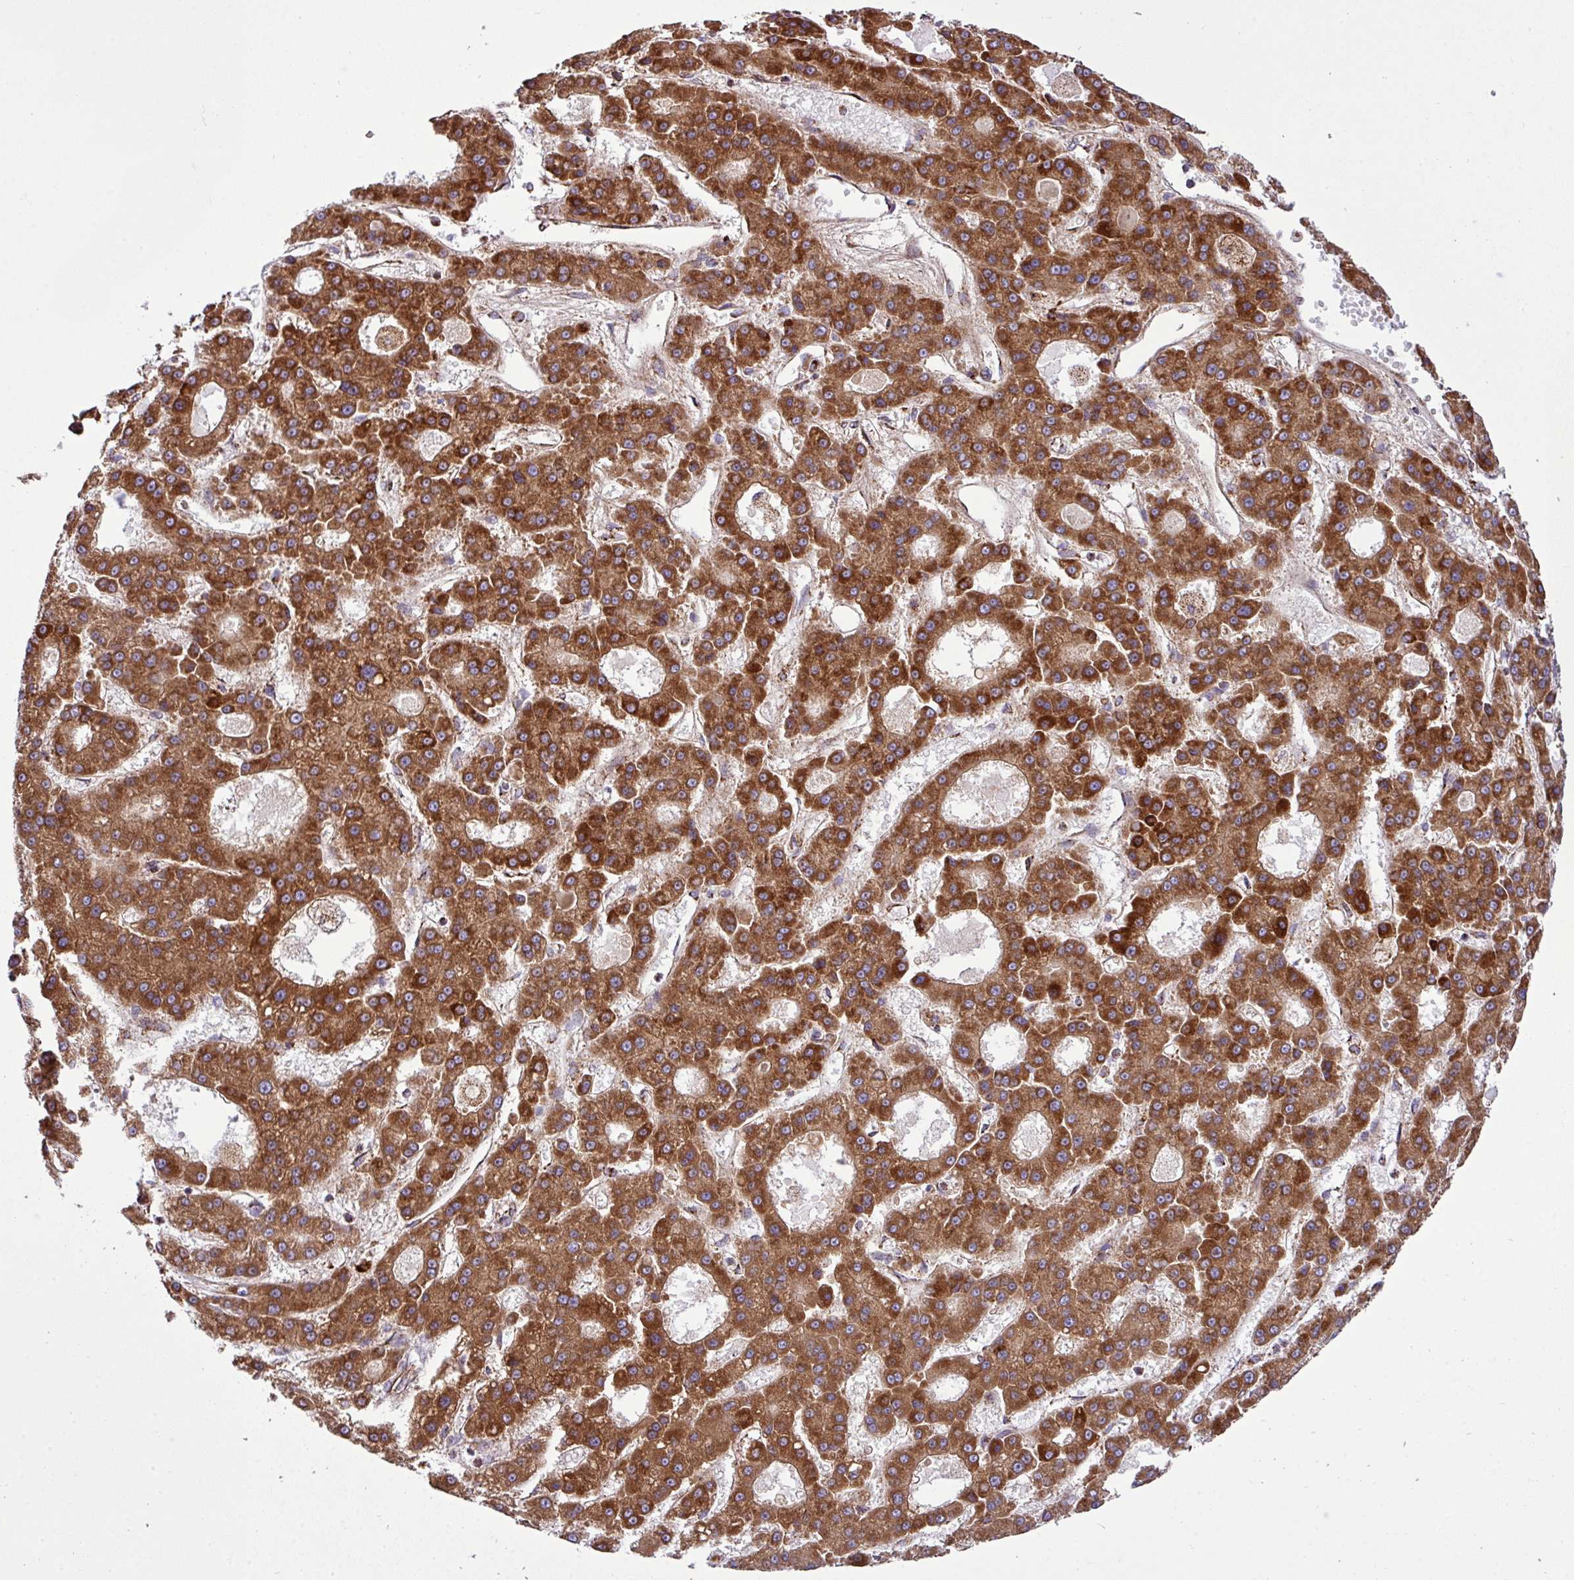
{"staining": {"intensity": "strong", "quantity": ">75%", "location": "cytoplasmic/membranous"}, "tissue": "liver cancer", "cell_type": "Tumor cells", "image_type": "cancer", "snomed": [{"axis": "morphology", "description": "Carcinoma, Hepatocellular, NOS"}, {"axis": "topography", "description": "Liver"}], "caption": "Liver cancer stained with DAB (3,3'-diaminobenzidine) immunohistochemistry displays high levels of strong cytoplasmic/membranous staining in approximately >75% of tumor cells.", "gene": "ZNF569", "patient": {"sex": "male", "age": 70}}